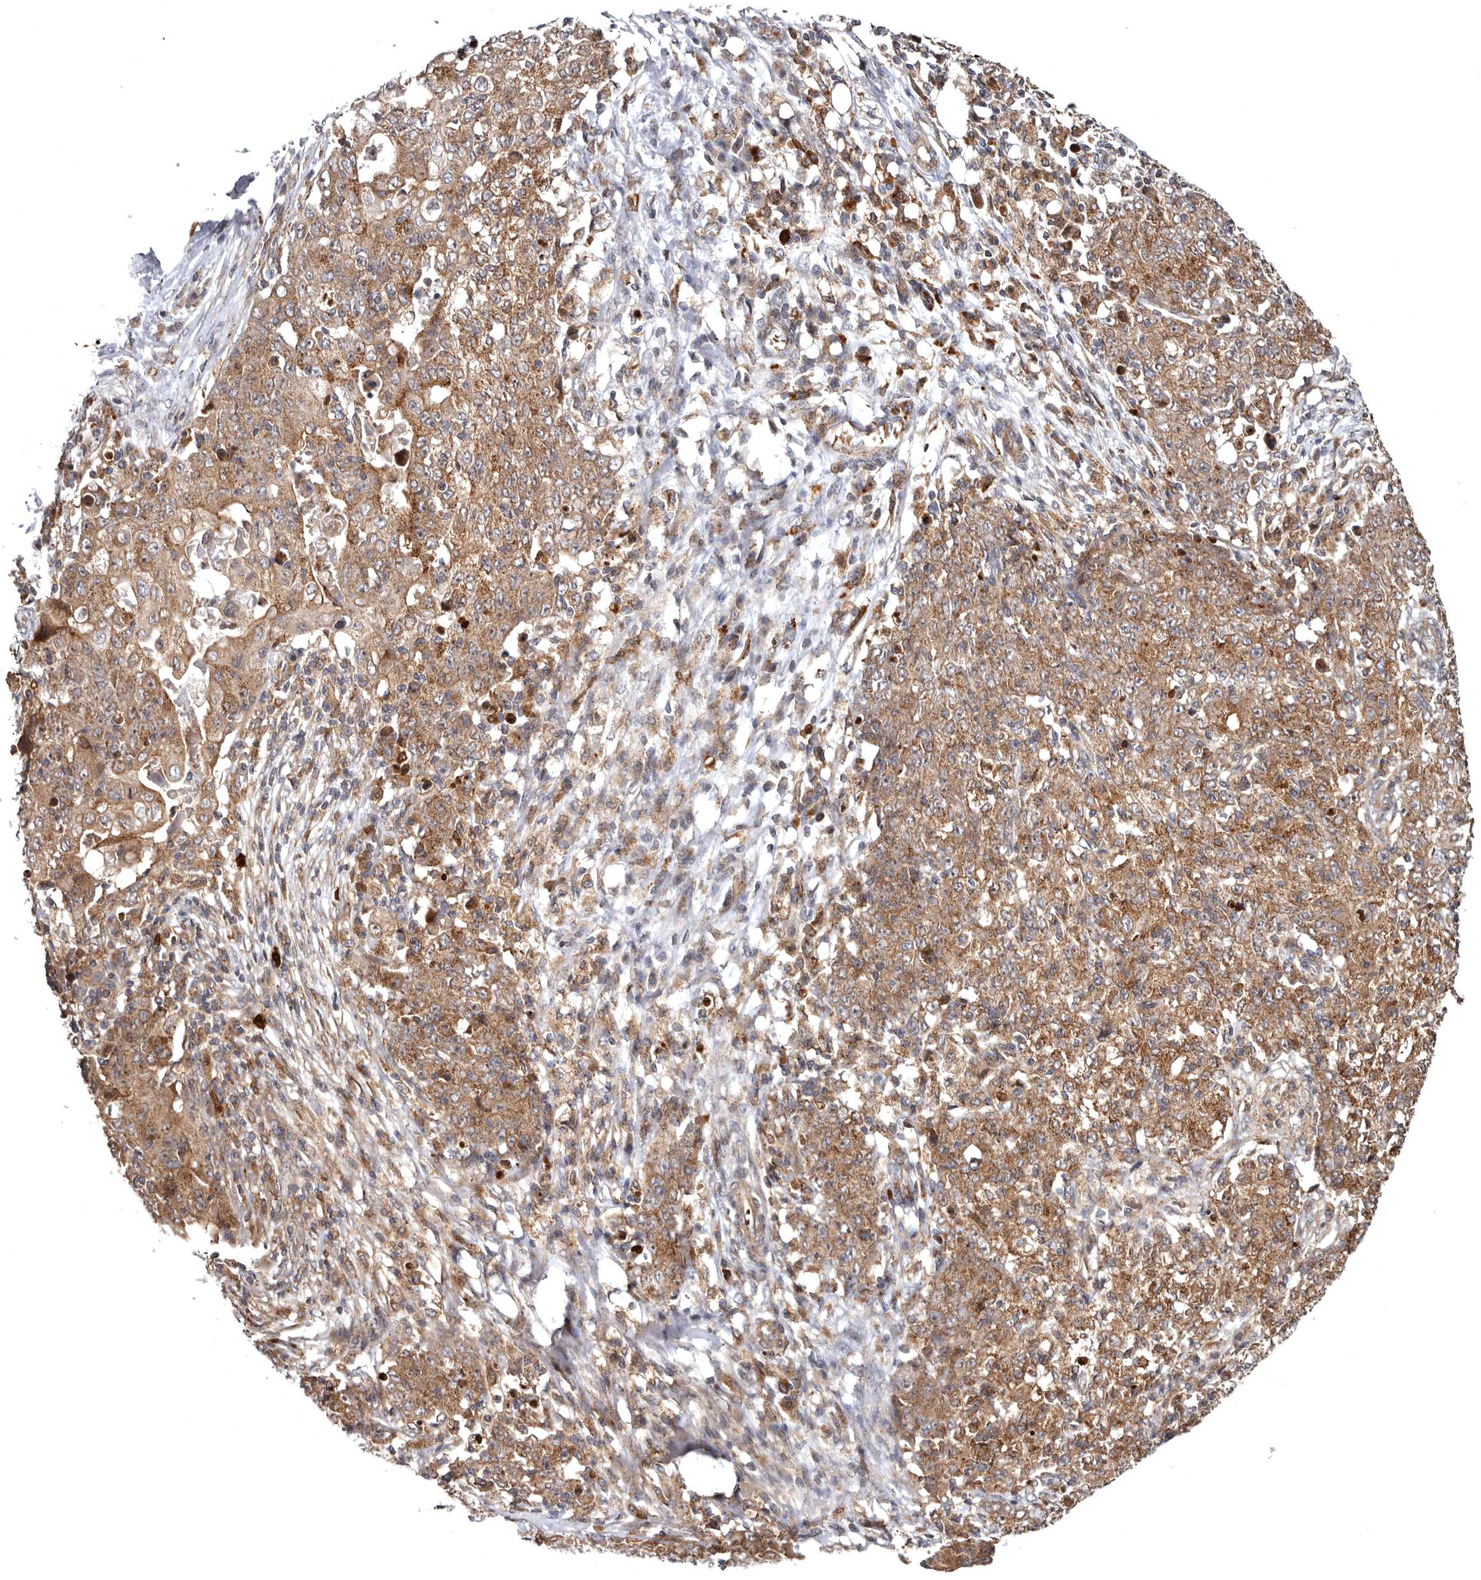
{"staining": {"intensity": "moderate", "quantity": ">75%", "location": "cytoplasmic/membranous"}, "tissue": "ovarian cancer", "cell_type": "Tumor cells", "image_type": "cancer", "snomed": [{"axis": "morphology", "description": "Carcinoma, endometroid"}, {"axis": "topography", "description": "Ovary"}], "caption": "Ovarian cancer (endometroid carcinoma) was stained to show a protein in brown. There is medium levels of moderate cytoplasmic/membranous positivity in about >75% of tumor cells.", "gene": "FGFR4", "patient": {"sex": "female", "age": 42}}